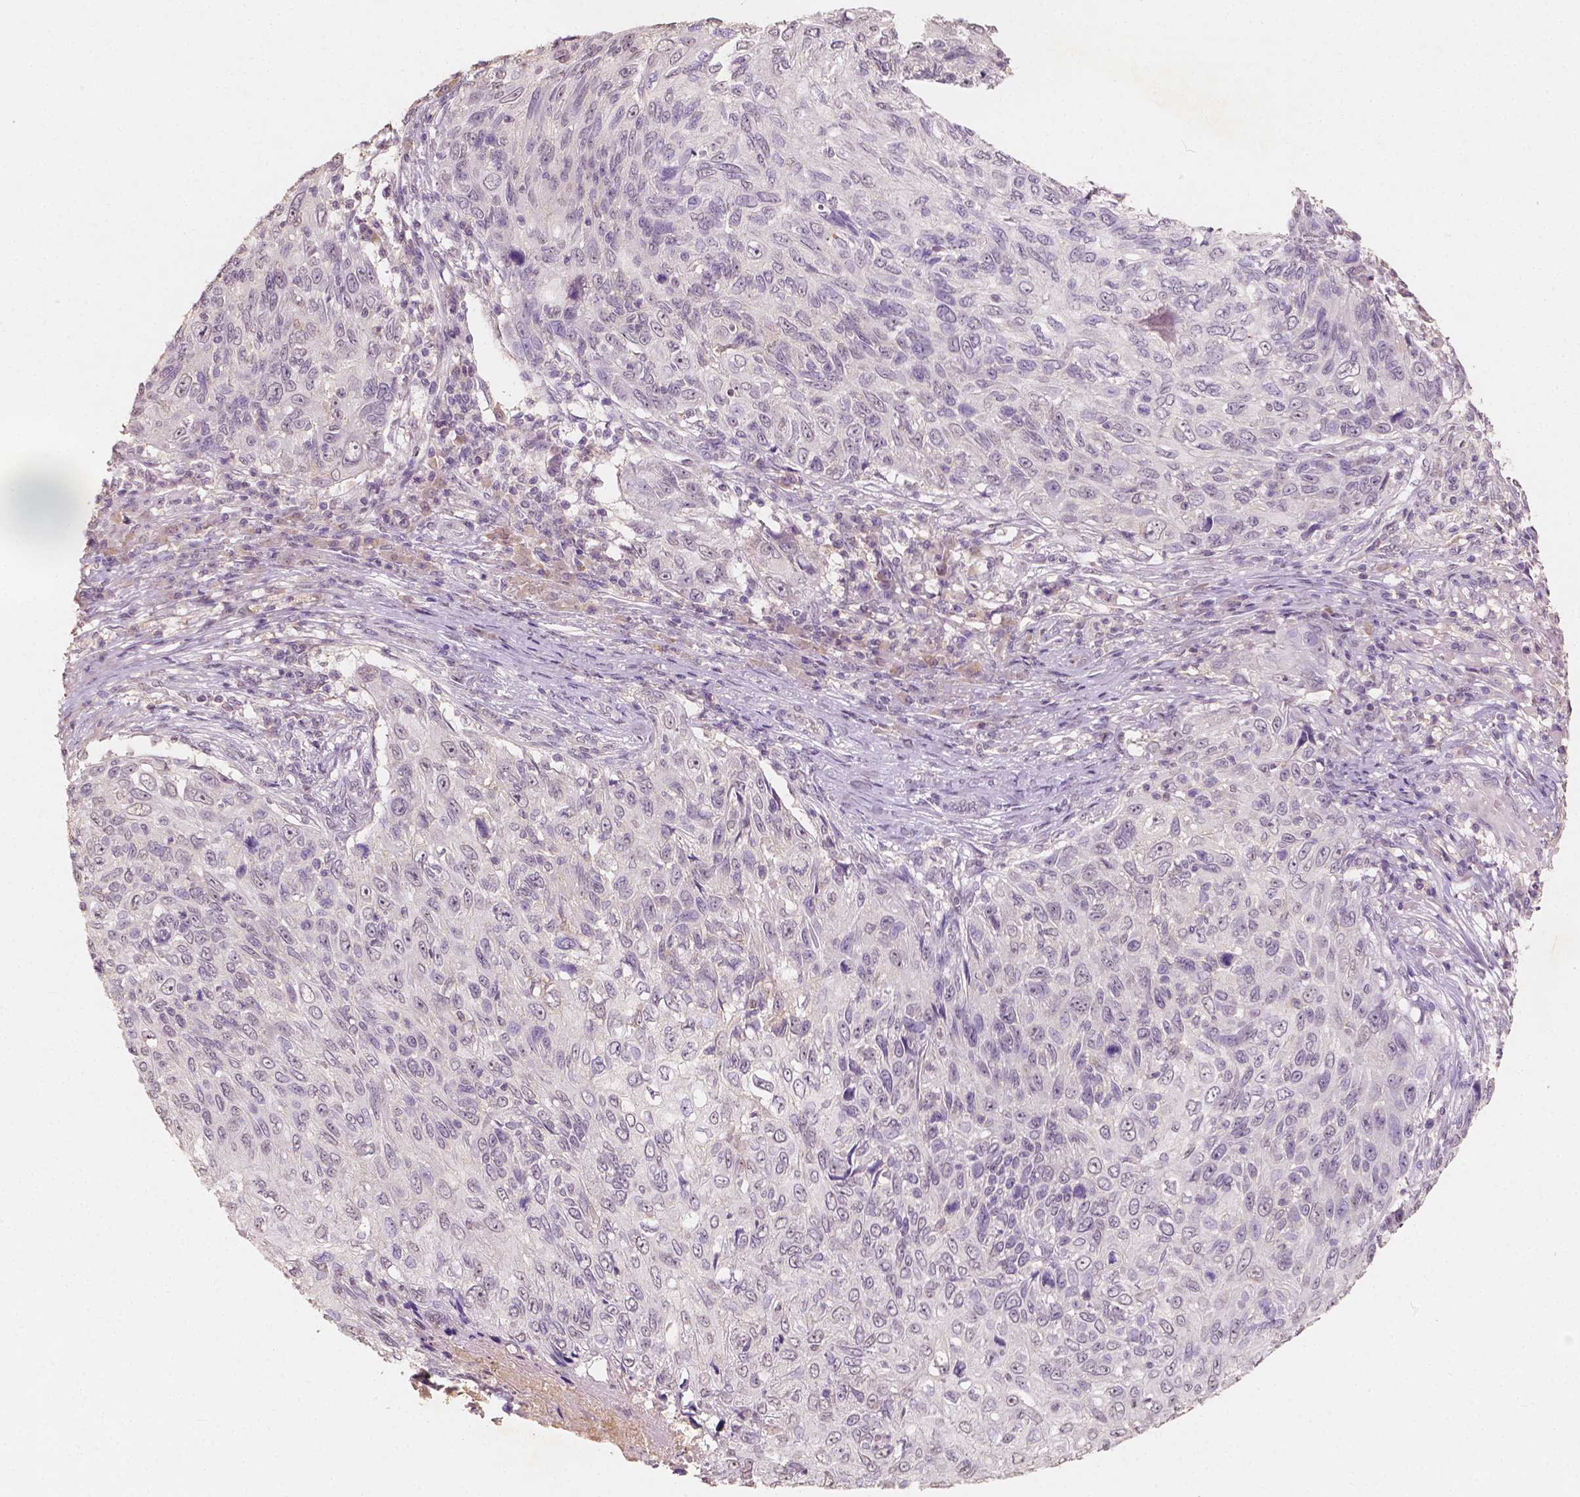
{"staining": {"intensity": "negative", "quantity": "none", "location": "none"}, "tissue": "skin cancer", "cell_type": "Tumor cells", "image_type": "cancer", "snomed": [{"axis": "morphology", "description": "Squamous cell carcinoma, NOS"}, {"axis": "topography", "description": "Skin"}], "caption": "Immunohistochemistry (IHC) micrograph of skin cancer stained for a protein (brown), which demonstrates no expression in tumor cells. The staining is performed using DAB brown chromogen with nuclei counter-stained in using hematoxylin.", "gene": "SOX15", "patient": {"sex": "male", "age": 92}}